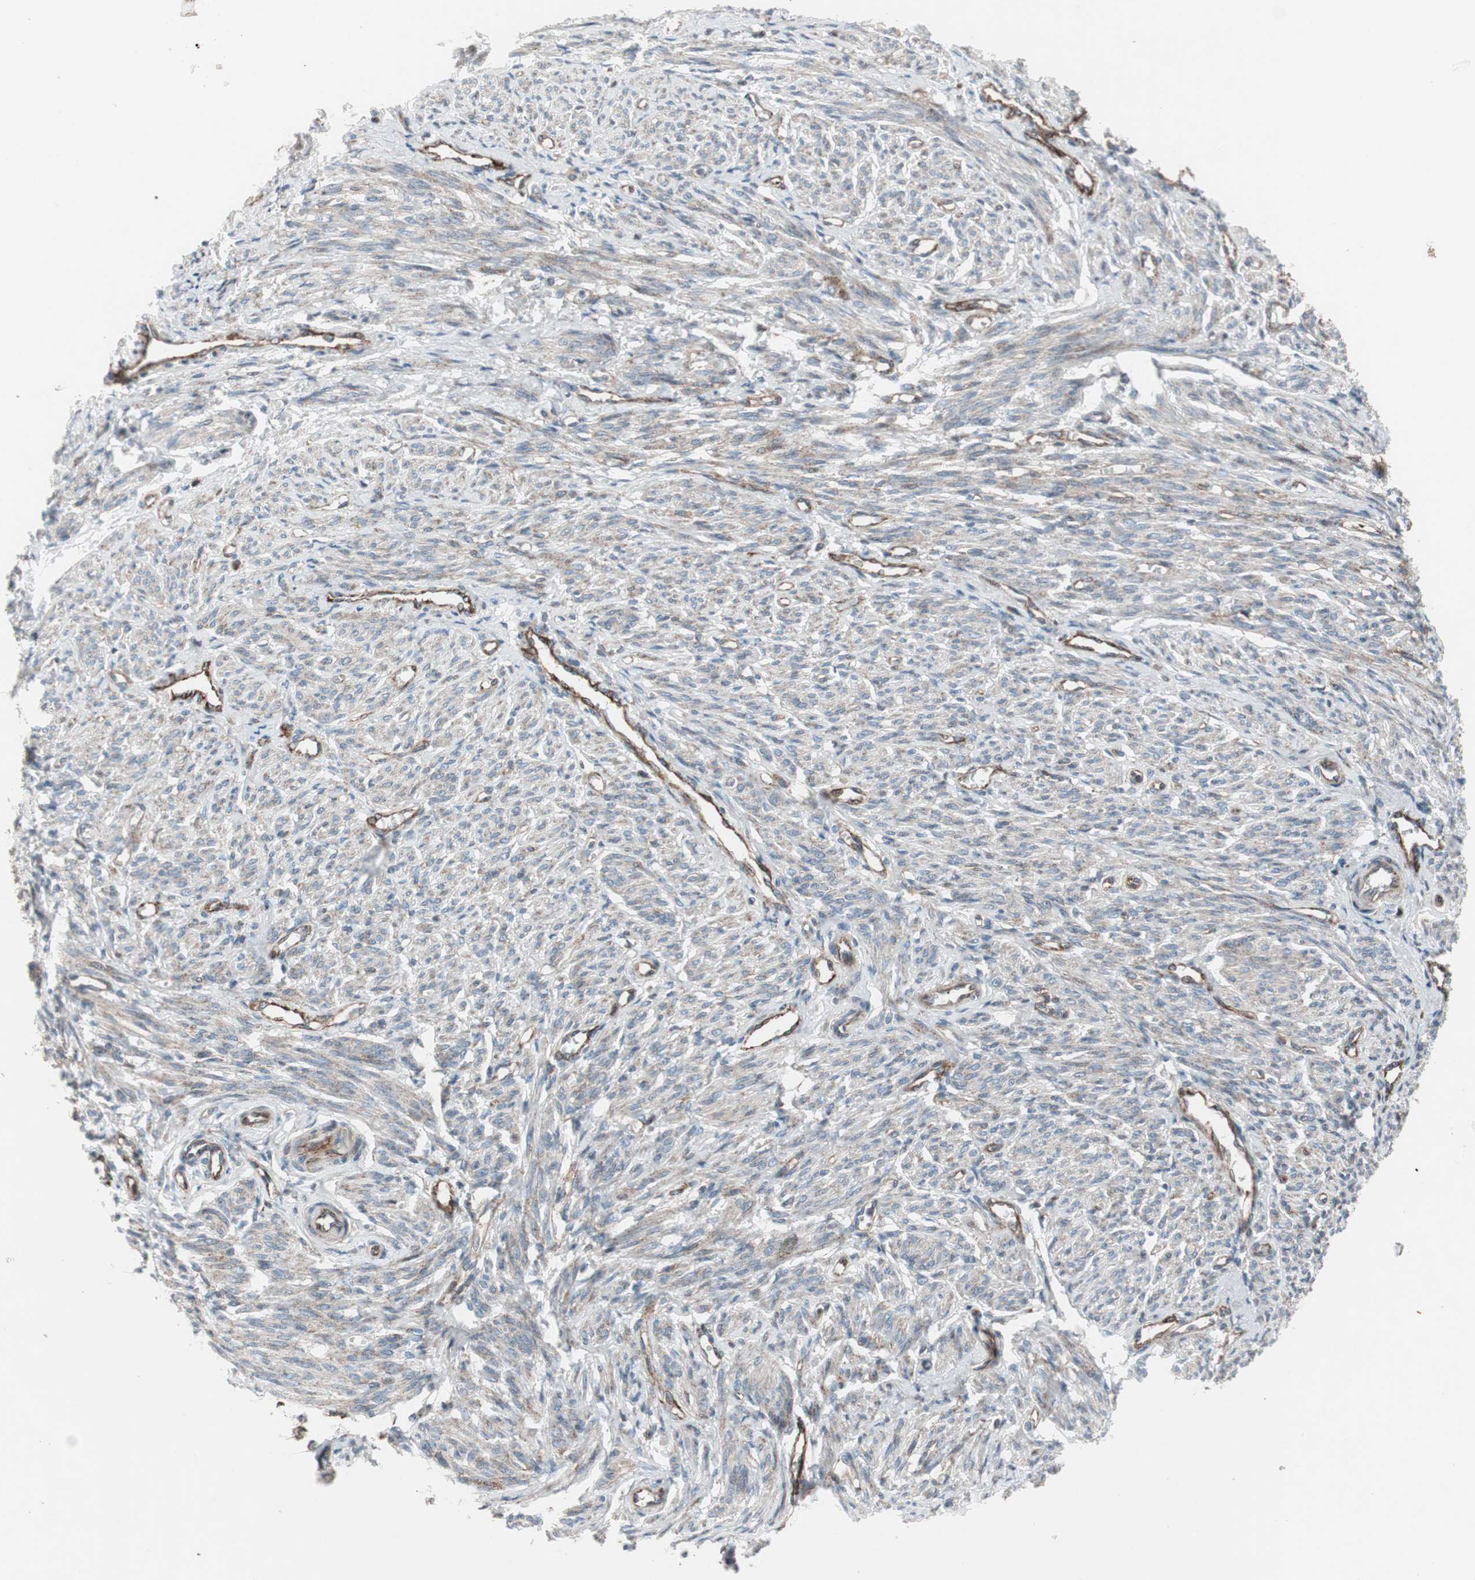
{"staining": {"intensity": "weak", "quantity": ">75%", "location": "cytoplasmic/membranous"}, "tissue": "smooth muscle", "cell_type": "Smooth muscle cells", "image_type": "normal", "snomed": [{"axis": "morphology", "description": "Normal tissue, NOS"}, {"axis": "topography", "description": "Smooth muscle"}], "caption": "Protein analysis of unremarkable smooth muscle demonstrates weak cytoplasmic/membranous staining in approximately >75% of smooth muscle cells. The staining was performed using DAB (3,3'-diaminobenzidine), with brown indicating positive protein expression. Nuclei are stained blue with hematoxylin.", "gene": "CCL14", "patient": {"sex": "female", "age": 65}}